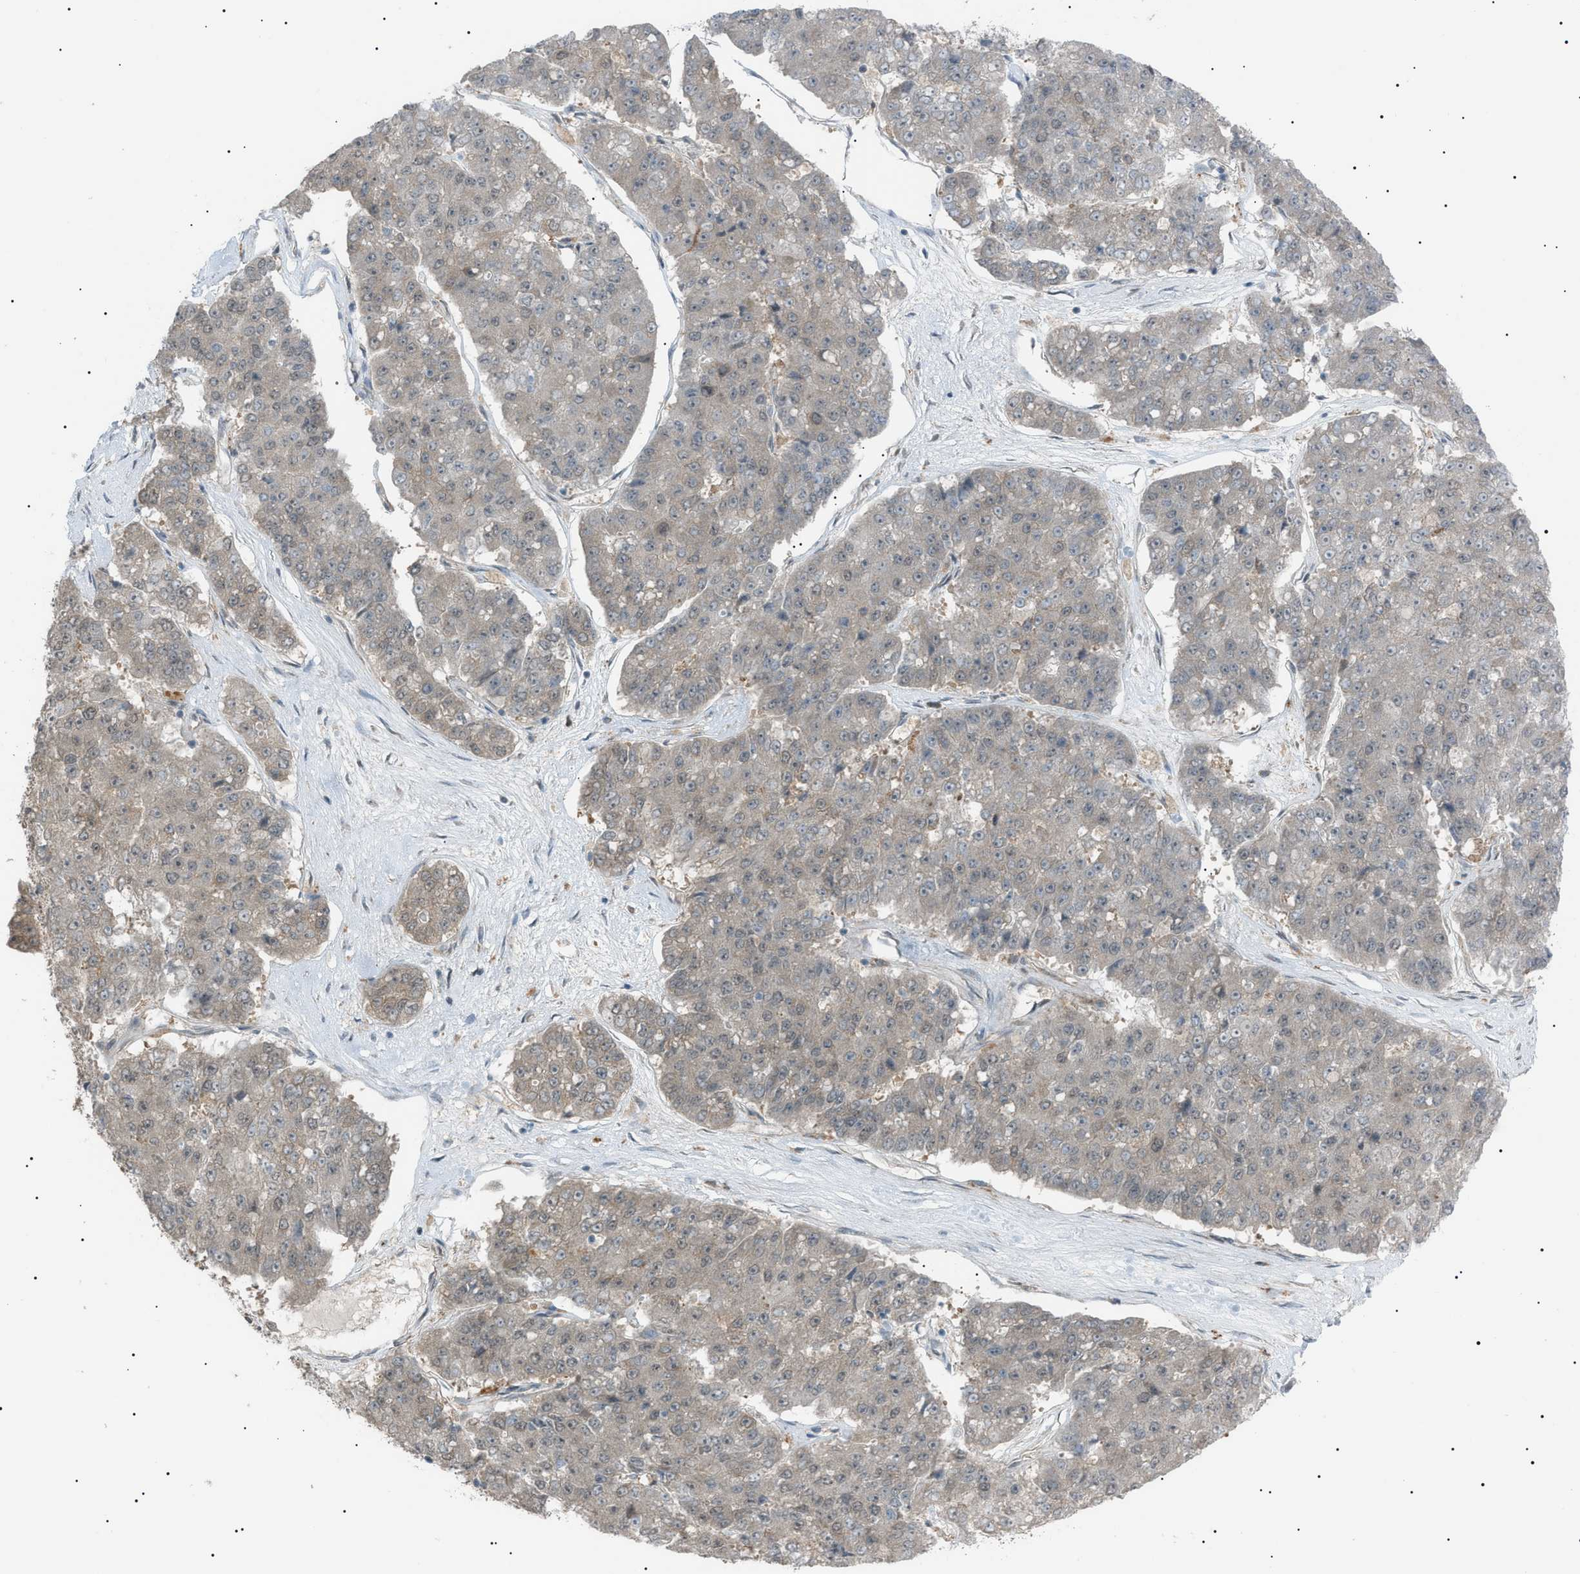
{"staining": {"intensity": "weak", "quantity": "25%-75%", "location": "nuclear"}, "tissue": "pancreatic cancer", "cell_type": "Tumor cells", "image_type": "cancer", "snomed": [{"axis": "morphology", "description": "Adenocarcinoma, NOS"}, {"axis": "topography", "description": "Pancreas"}], "caption": "Human pancreatic adenocarcinoma stained for a protein (brown) exhibits weak nuclear positive staining in approximately 25%-75% of tumor cells.", "gene": "LPIN2", "patient": {"sex": "male", "age": 50}}